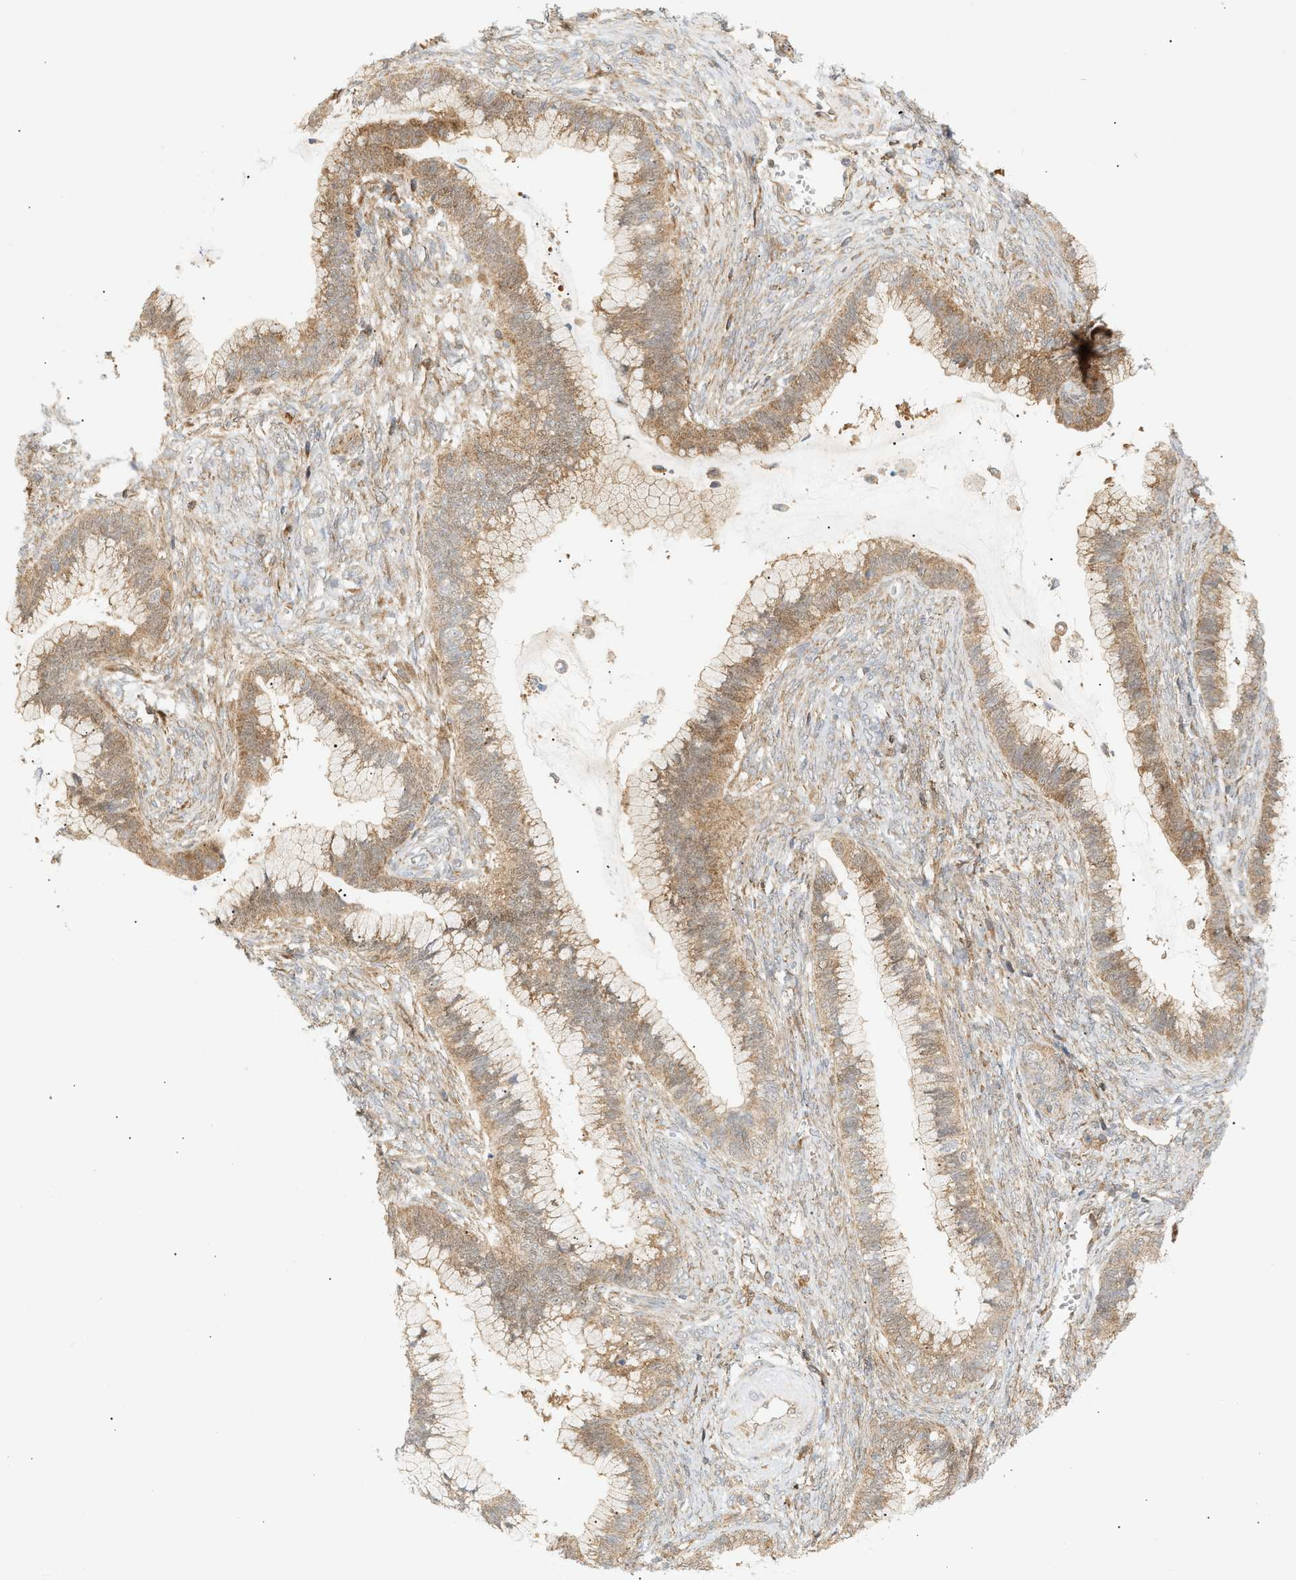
{"staining": {"intensity": "weak", "quantity": ">75%", "location": "cytoplasmic/membranous"}, "tissue": "cervical cancer", "cell_type": "Tumor cells", "image_type": "cancer", "snomed": [{"axis": "morphology", "description": "Adenocarcinoma, NOS"}, {"axis": "topography", "description": "Cervix"}], "caption": "Immunohistochemical staining of human cervical adenocarcinoma displays low levels of weak cytoplasmic/membranous protein expression in approximately >75% of tumor cells.", "gene": "SHC1", "patient": {"sex": "female", "age": 44}}